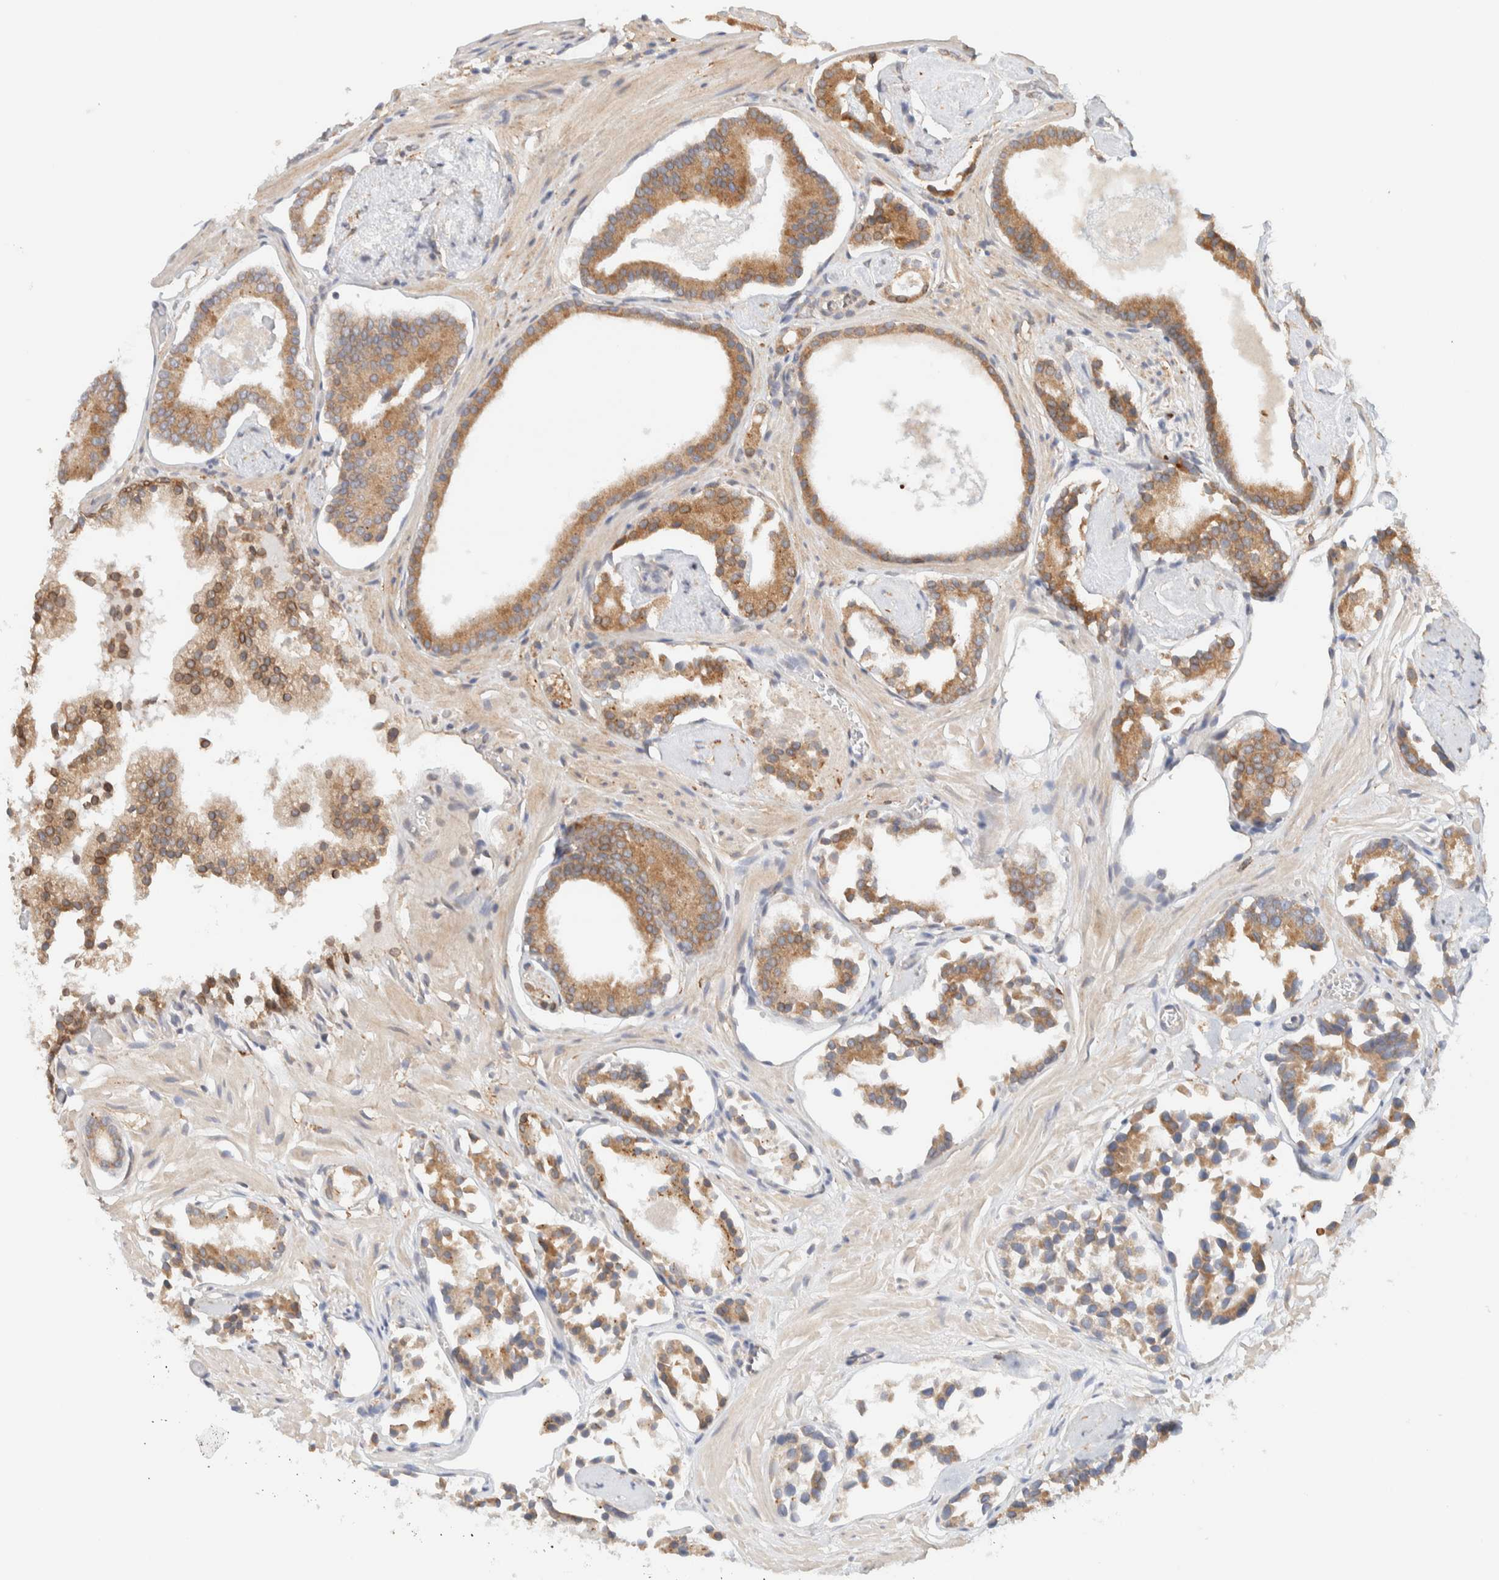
{"staining": {"intensity": "moderate", "quantity": ">75%", "location": "cytoplasmic/membranous"}, "tissue": "prostate cancer", "cell_type": "Tumor cells", "image_type": "cancer", "snomed": [{"axis": "morphology", "description": "Adenocarcinoma, Low grade"}, {"axis": "topography", "description": "Prostate"}], "caption": "The image exhibits immunohistochemical staining of prostate cancer (adenocarcinoma (low-grade)). There is moderate cytoplasmic/membranous expression is present in approximately >75% of tumor cells.", "gene": "NT5C", "patient": {"sex": "male", "age": 51}}